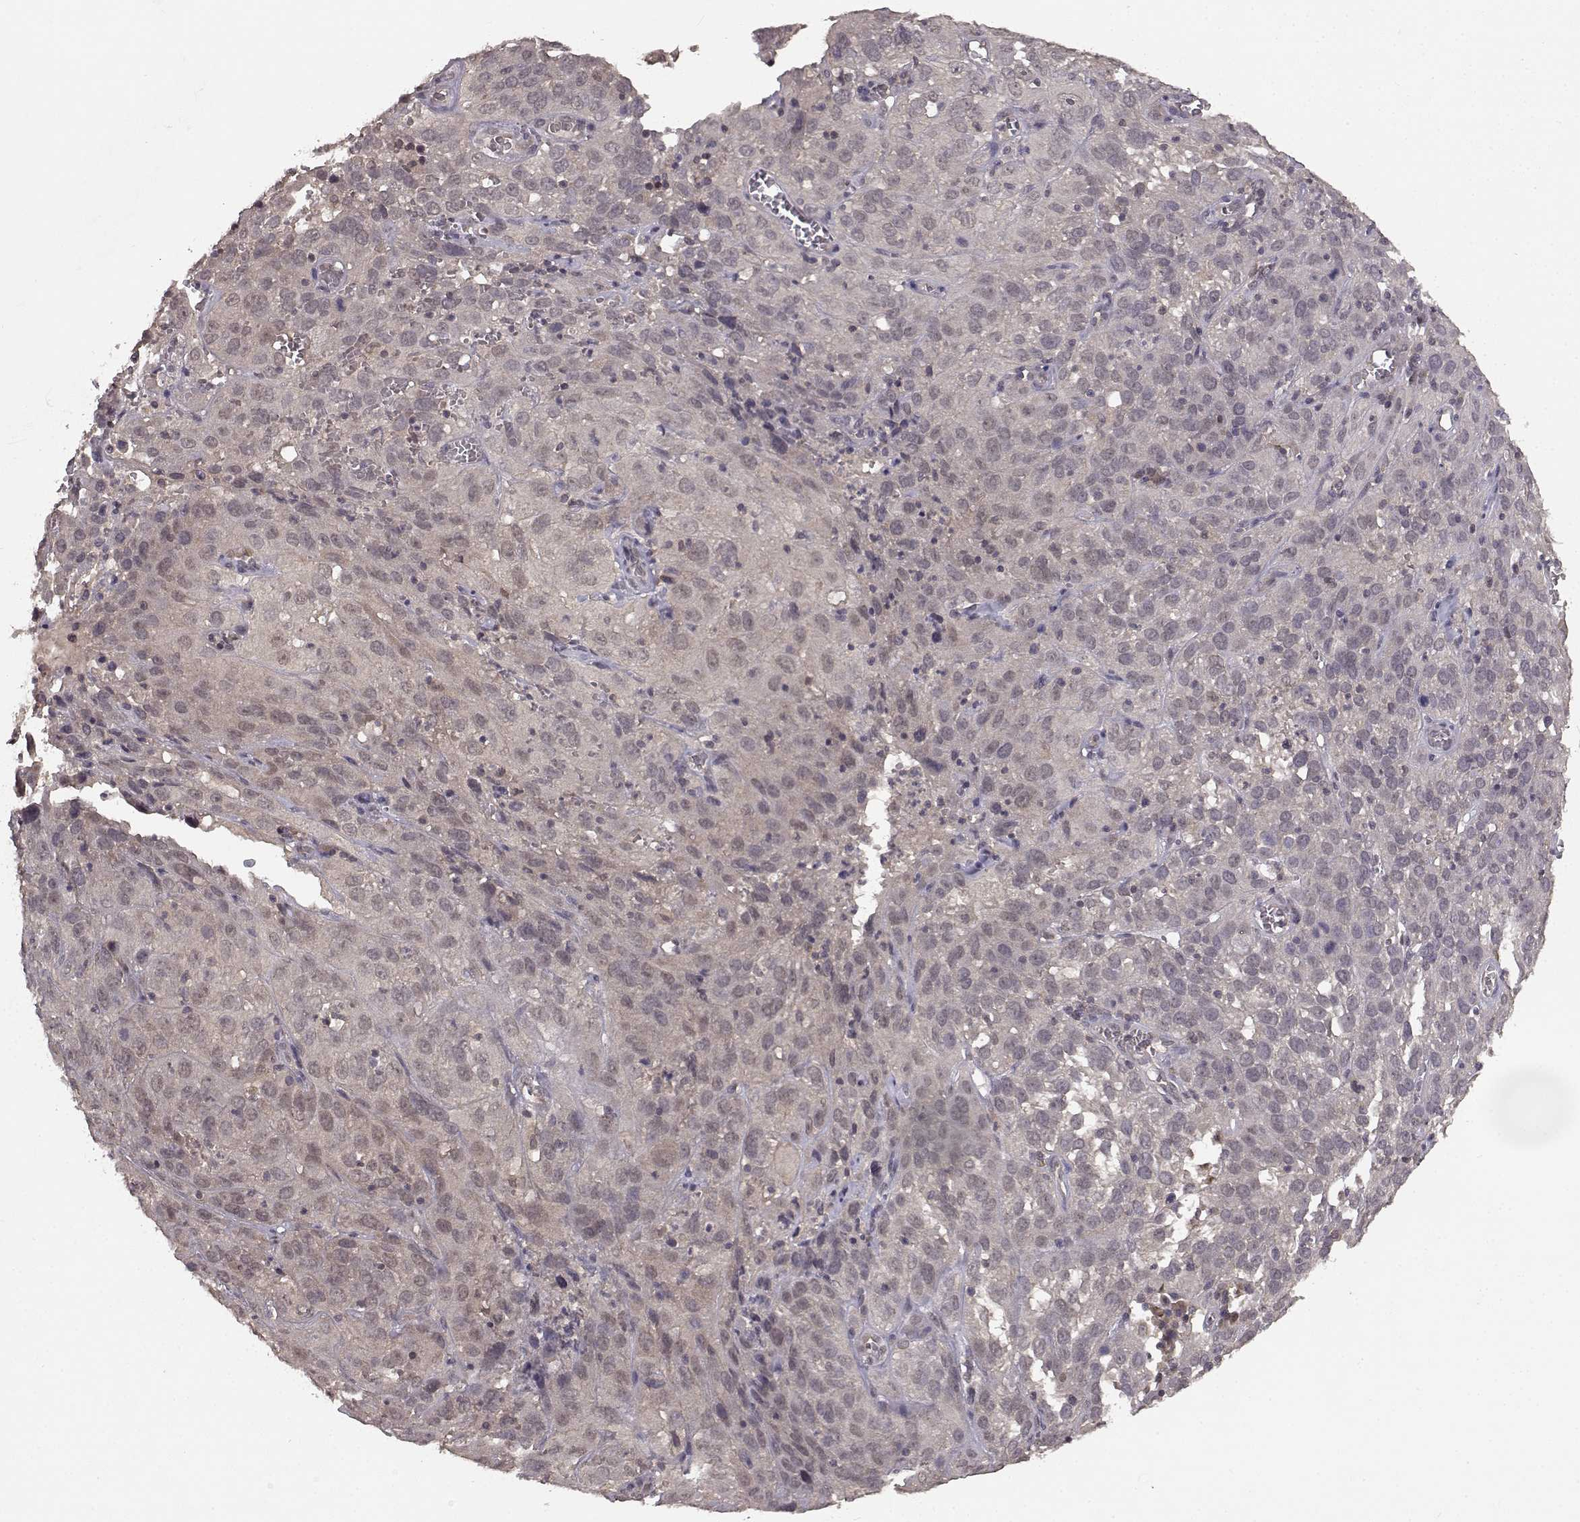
{"staining": {"intensity": "negative", "quantity": "none", "location": "none"}, "tissue": "cervical cancer", "cell_type": "Tumor cells", "image_type": "cancer", "snomed": [{"axis": "morphology", "description": "Squamous cell carcinoma, NOS"}, {"axis": "topography", "description": "Cervix"}], "caption": "There is no significant staining in tumor cells of cervical squamous cell carcinoma.", "gene": "NTRK2", "patient": {"sex": "female", "age": 32}}